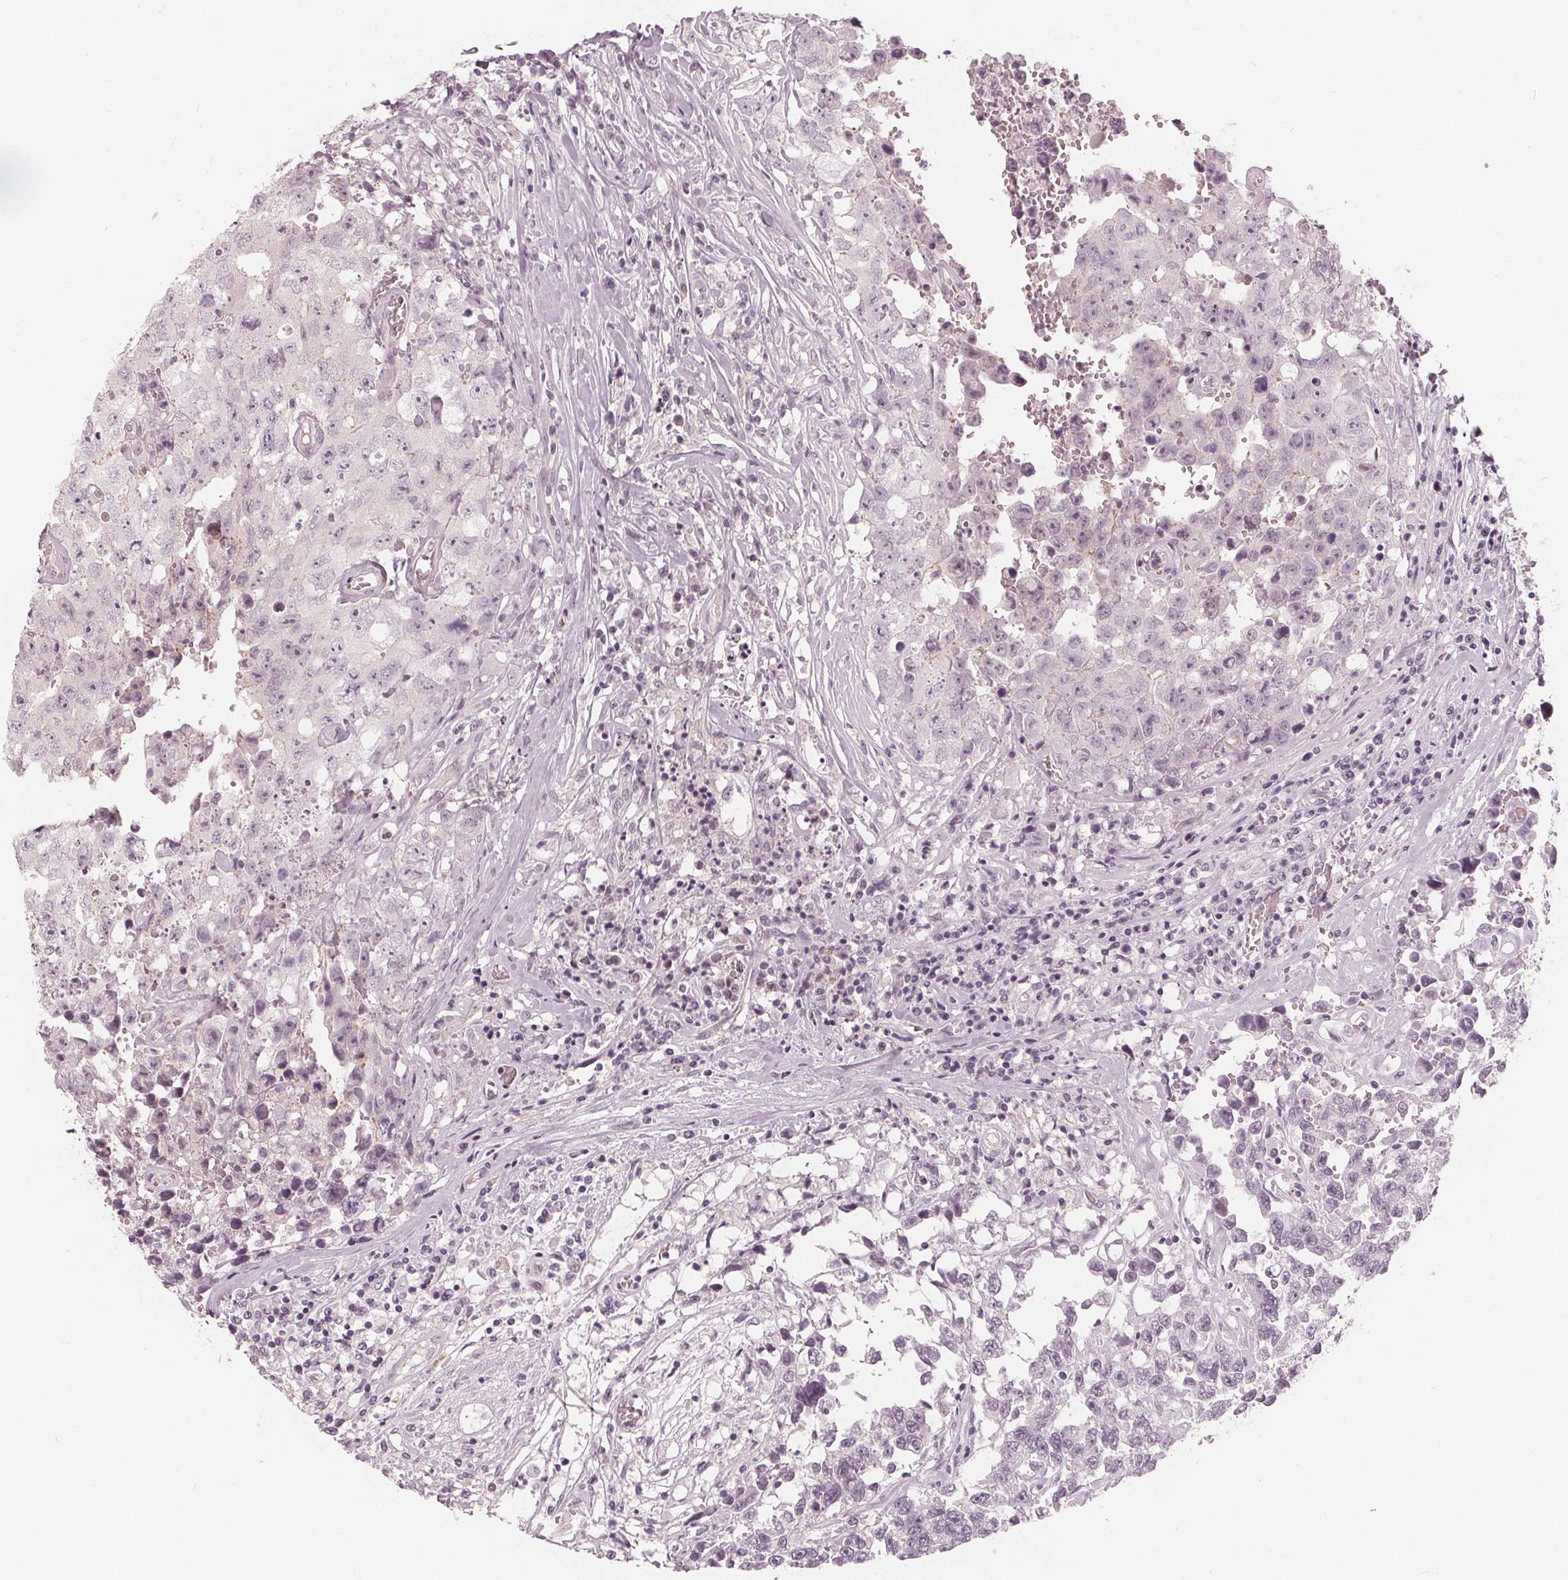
{"staining": {"intensity": "negative", "quantity": "none", "location": "none"}, "tissue": "testis cancer", "cell_type": "Tumor cells", "image_type": "cancer", "snomed": [{"axis": "morphology", "description": "Carcinoma, Embryonal, NOS"}, {"axis": "topography", "description": "Testis"}], "caption": "A photomicrograph of testis cancer (embryonal carcinoma) stained for a protein exhibits no brown staining in tumor cells. Nuclei are stained in blue.", "gene": "SAT2", "patient": {"sex": "male", "age": 36}}